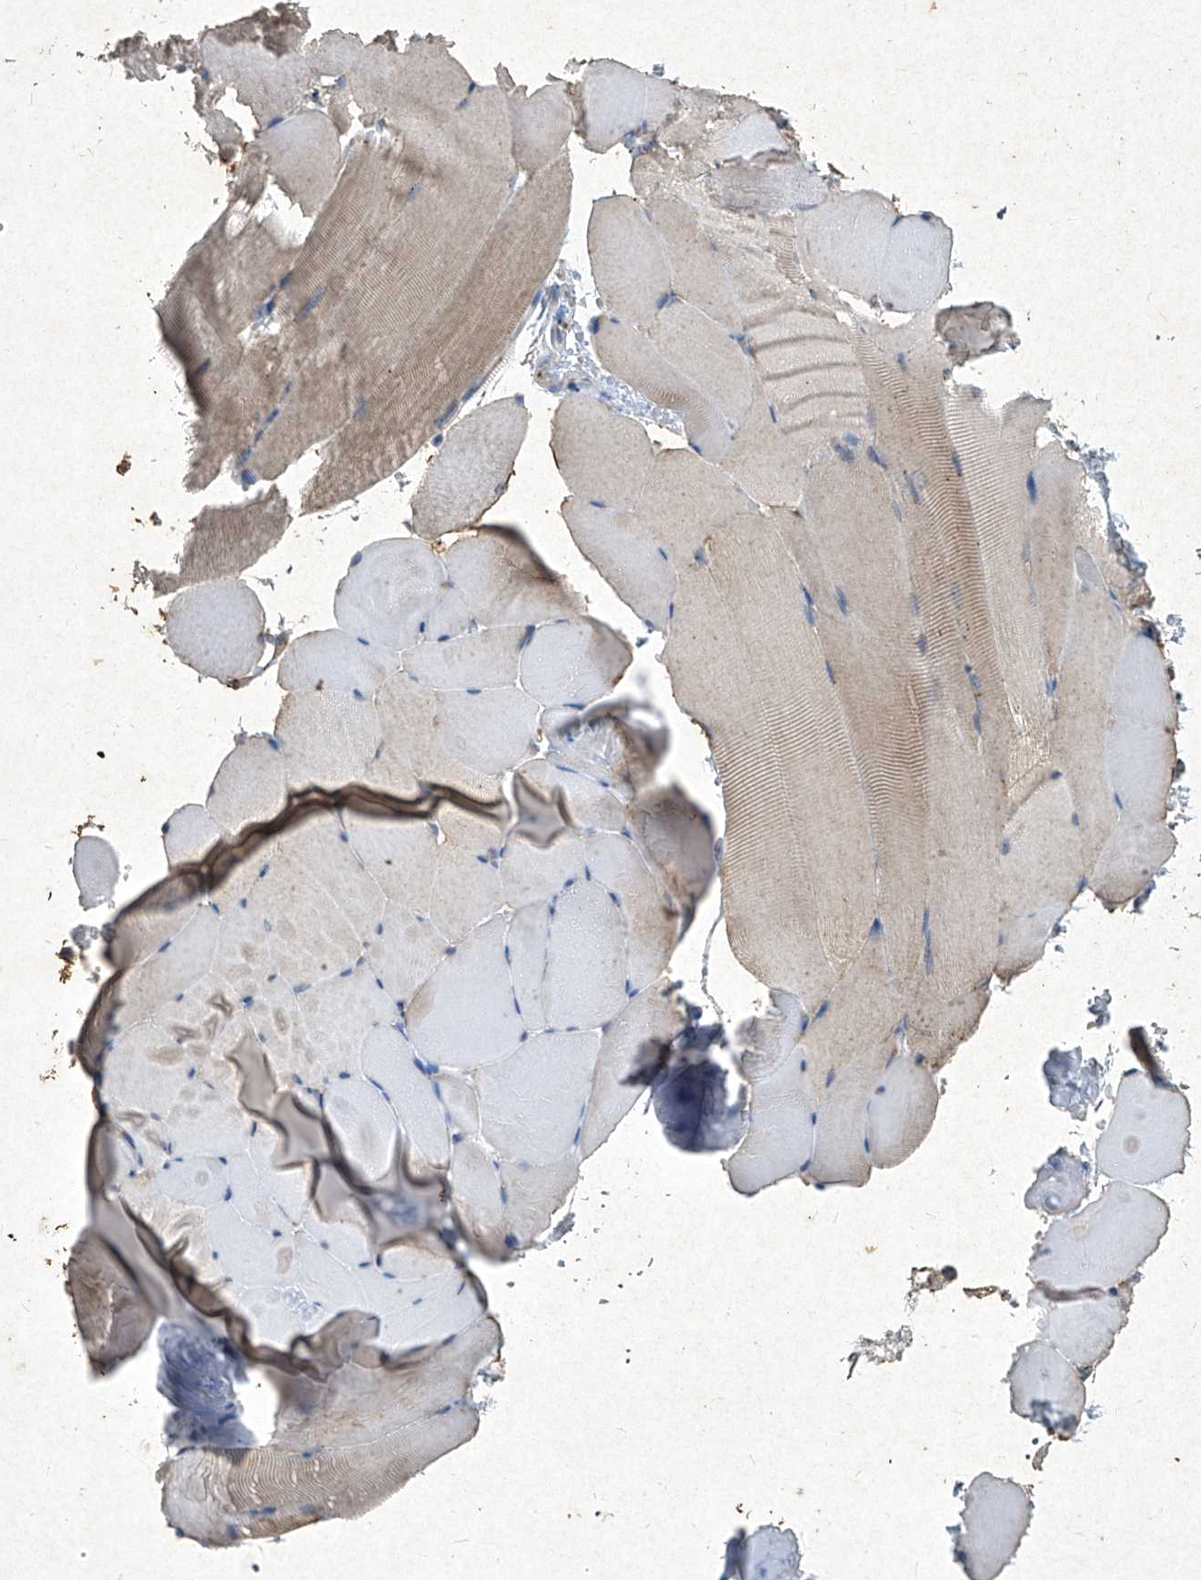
{"staining": {"intensity": "moderate", "quantity": "<25%", "location": "cytoplasmic/membranous"}, "tissue": "skeletal muscle", "cell_type": "Myocytes", "image_type": "normal", "snomed": [{"axis": "morphology", "description": "Normal tissue, NOS"}, {"axis": "topography", "description": "Skeletal muscle"}, {"axis": "topography", "description": "Parathyroid gland"}], "caption": "Moderate cytoplasmic/membranous protein positivity is seen in about <25% of myocytes in skeletal muscle.", "gene": "MED16", "patient": {"sex": "female", "age": 37}}